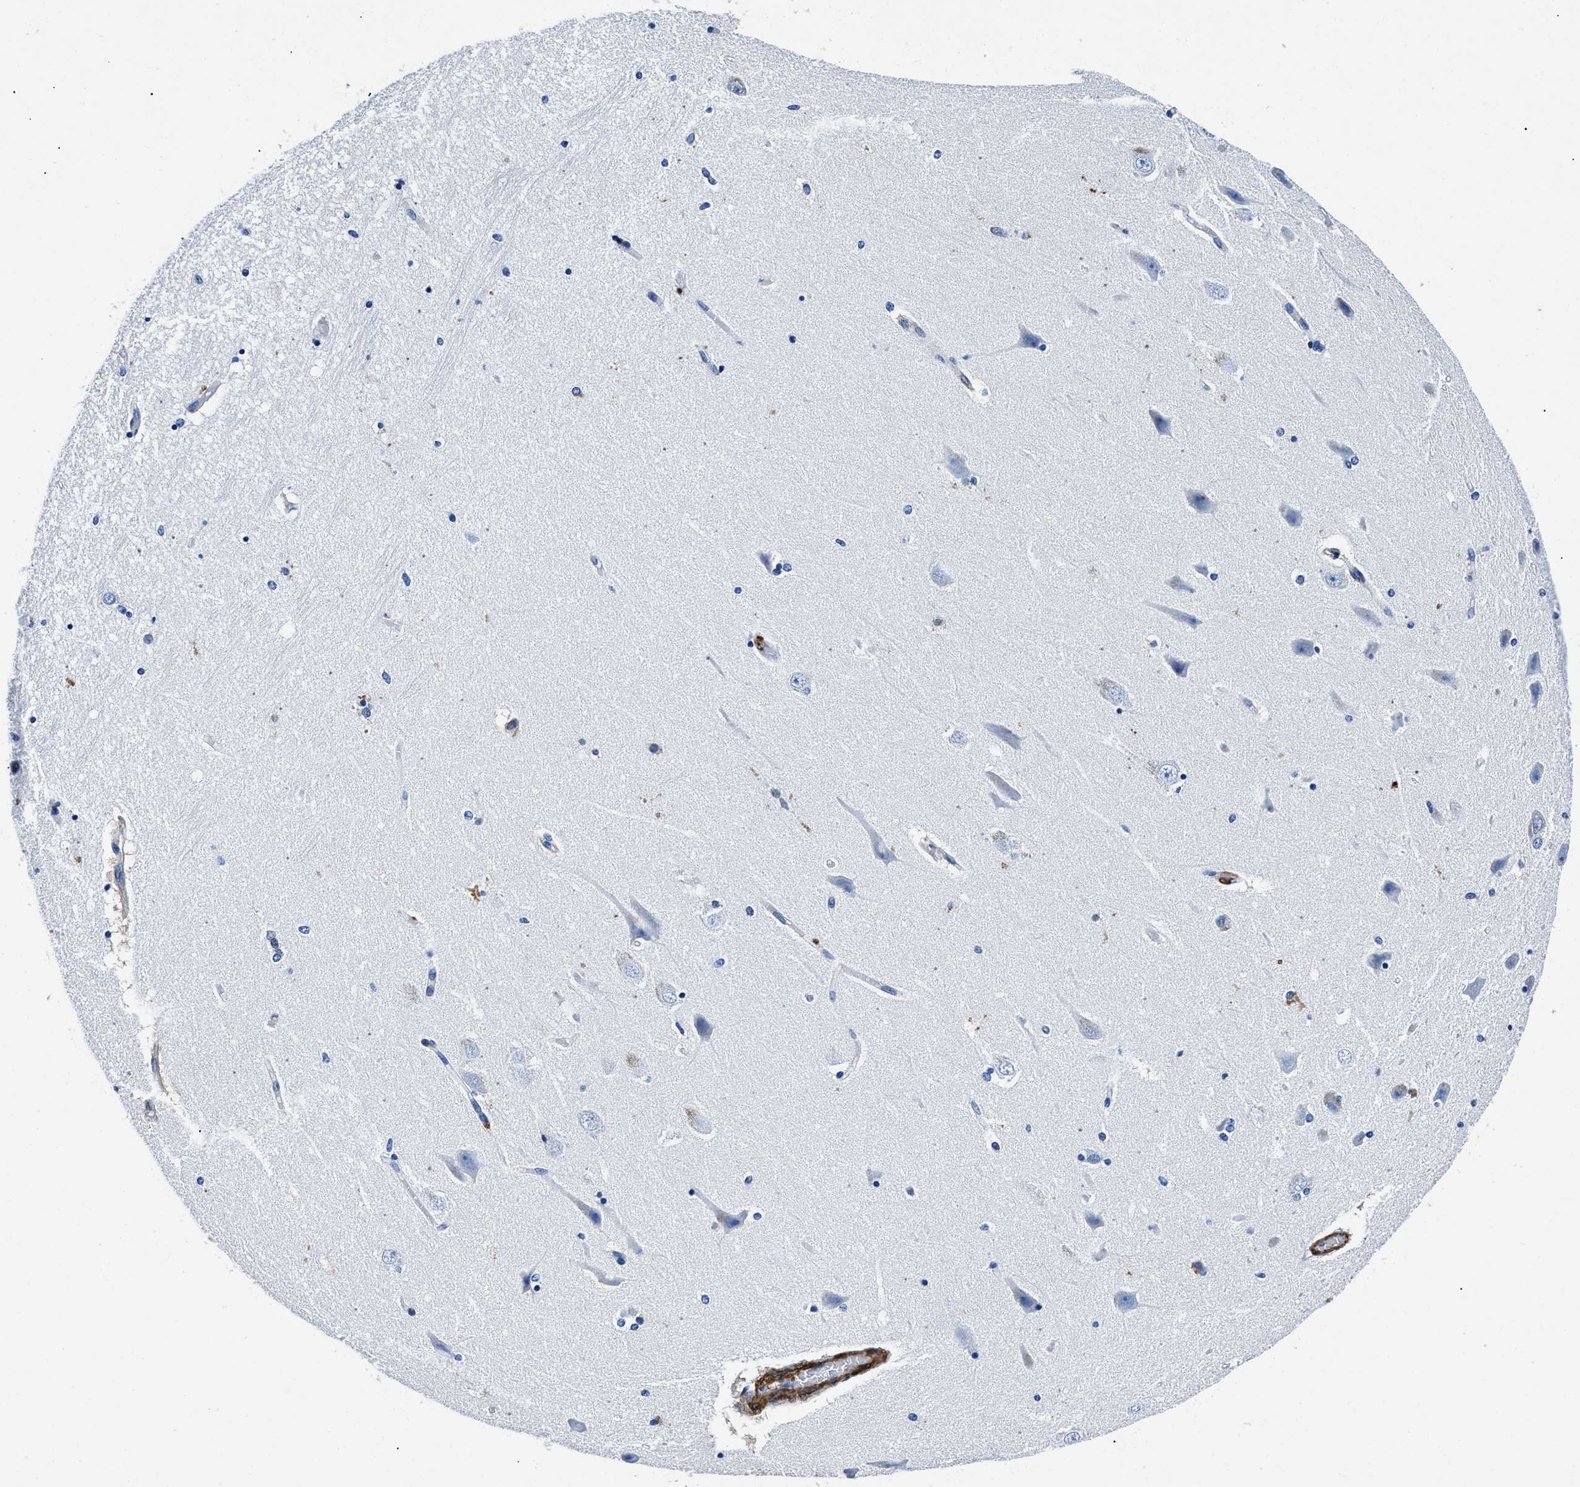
{"staining": {"intensity": "negative", "quantity": "none", "location": "none"}, "tissue": "hippocampus", "cell_type": "Glial cells", "image_type": "normal", "snomed": [{"axis": "morphology", "description": "Normal tissue, NOS"}, {"axis": "topography", "description": "Hippocampus"}], "caption": "Glial cells show no significant staining in benign hippocampus.", "gene": "TEX261", "patient": {"sex": "female", "age": 54}}